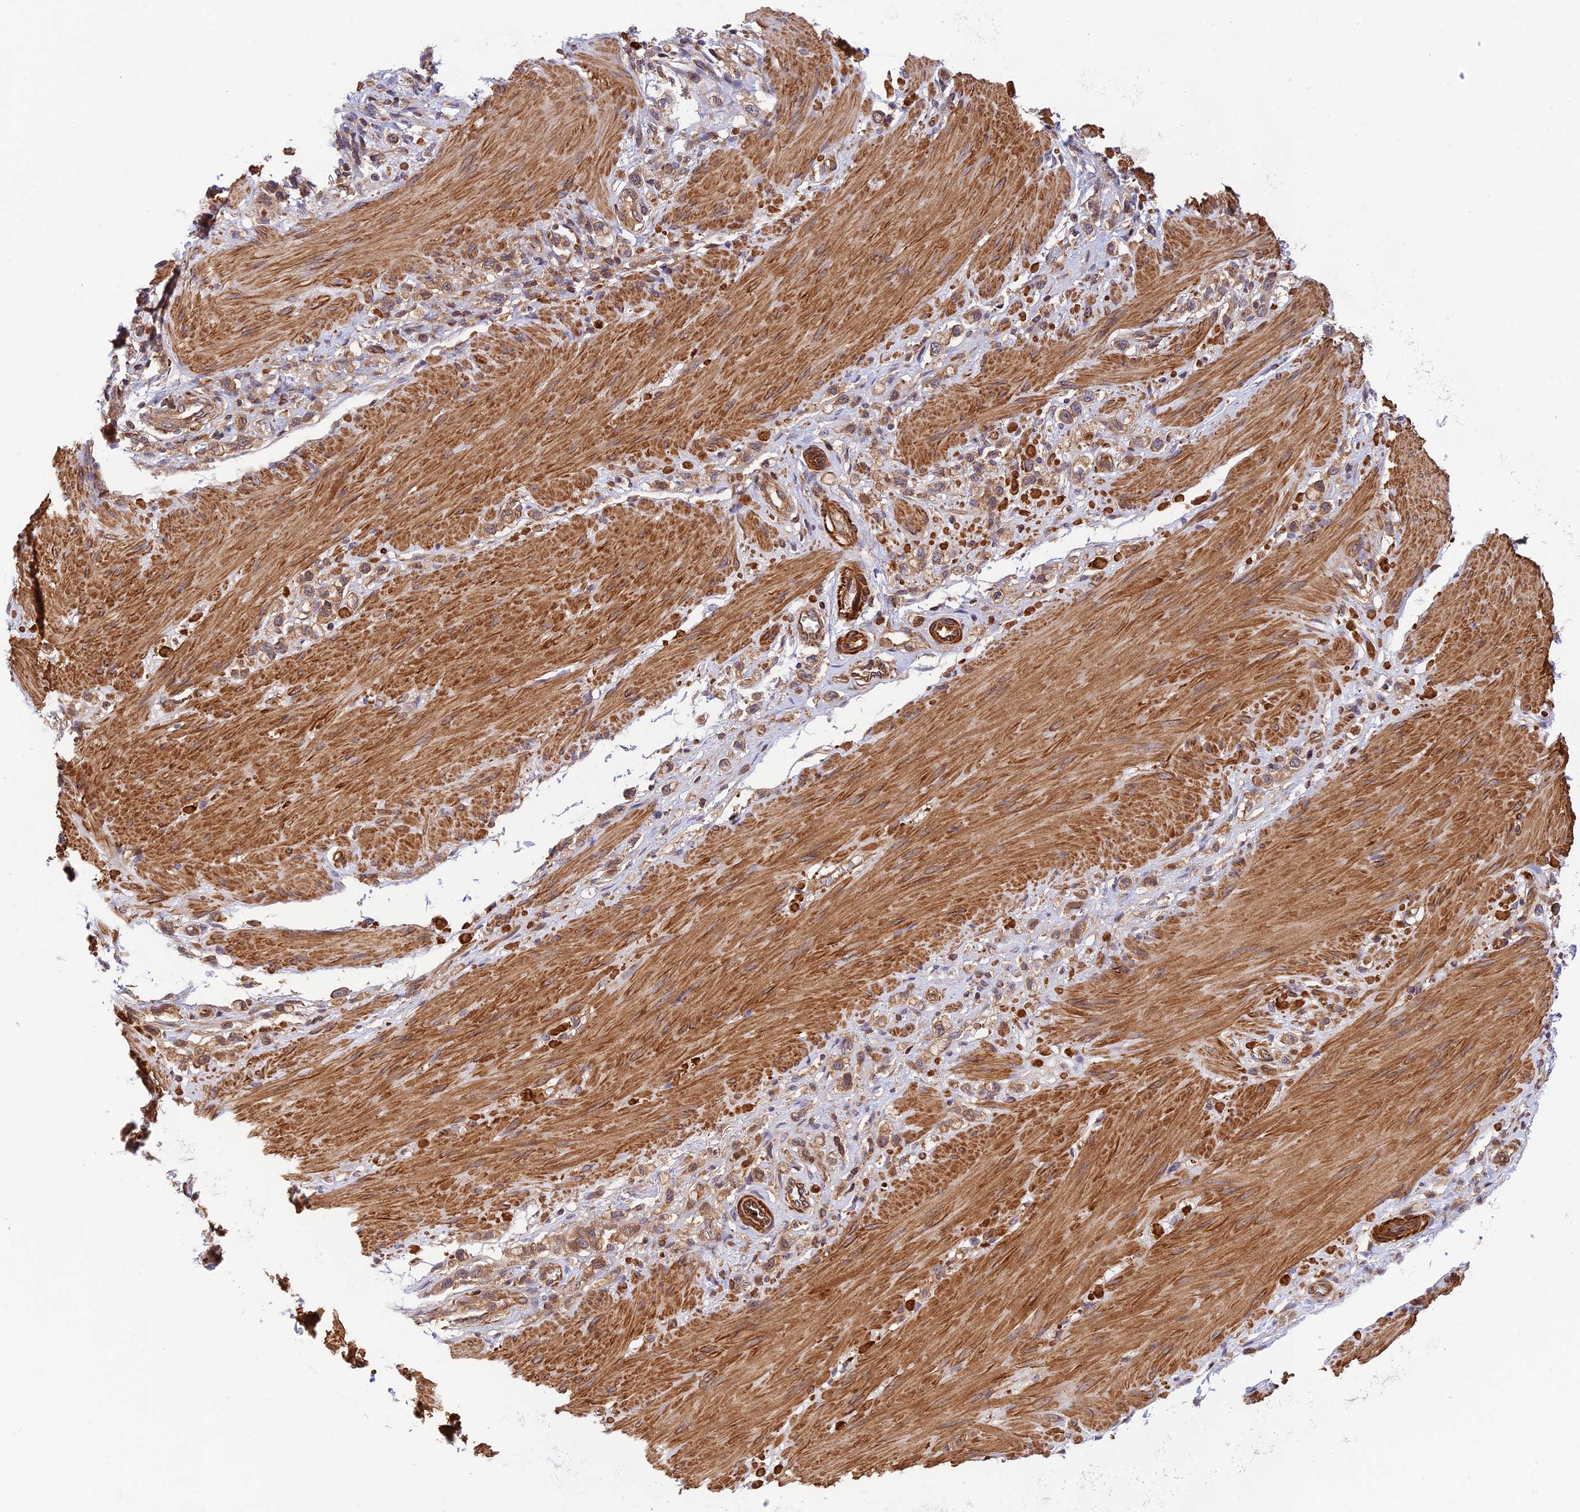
{"staining": {"intensity": "moderate", "quantity": ">75%", "location": "cytoplasmic/membranous"}, "tissue": "stomach cancer", "cell_type": "Tumor cells", "image_type": "cancer", "snomed": [{"axis": "morphology", "description": "Adenocarcinoma, NOS"}, {"axis": "topography", "description": "Stomach"}], "caption": "Human stomach cancer stained for a protein (brown) reveals moderate cytoplasmic/membranous positive positivity in approximately >75% of tumor cells.", "gene": "EVI5L", "patient": {"sex": "female", "age": 65}}